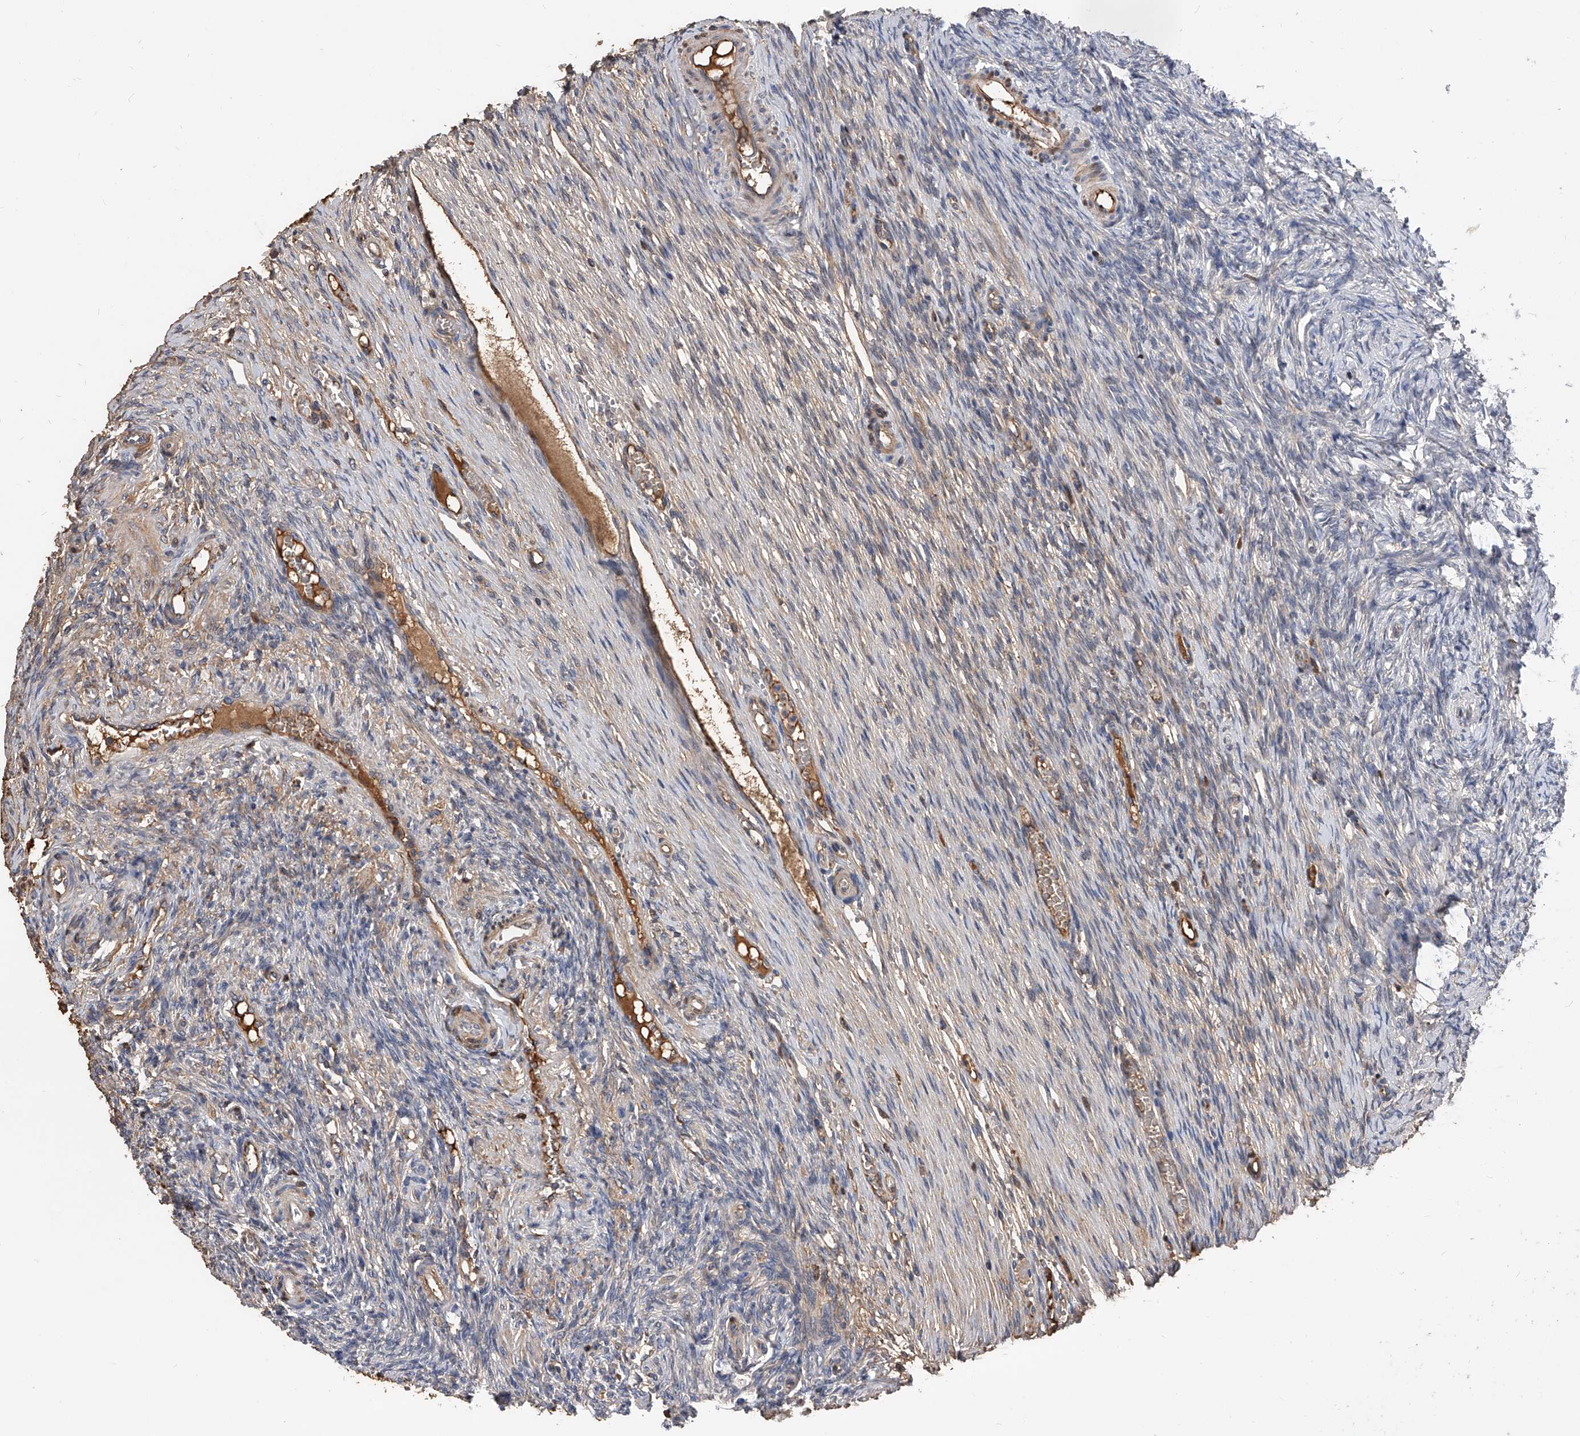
{"staining": {"intensity": "negative", "quantity": "none", "location": "none"}, "tissue": "ovary", "cell_type": "Follicle cells", "image_type": "normal", "snomed": [{"axis": "morphology", "description": "Adenocarcinoma, NOS"}, {"axis": "topography", "description": "Endometrium"}], "caption": "Protein analysis of normal ovary shows no significant expression in follicle cells.", "gene": "ZNF25", "patient": {"sex": "female", "age": 32}}